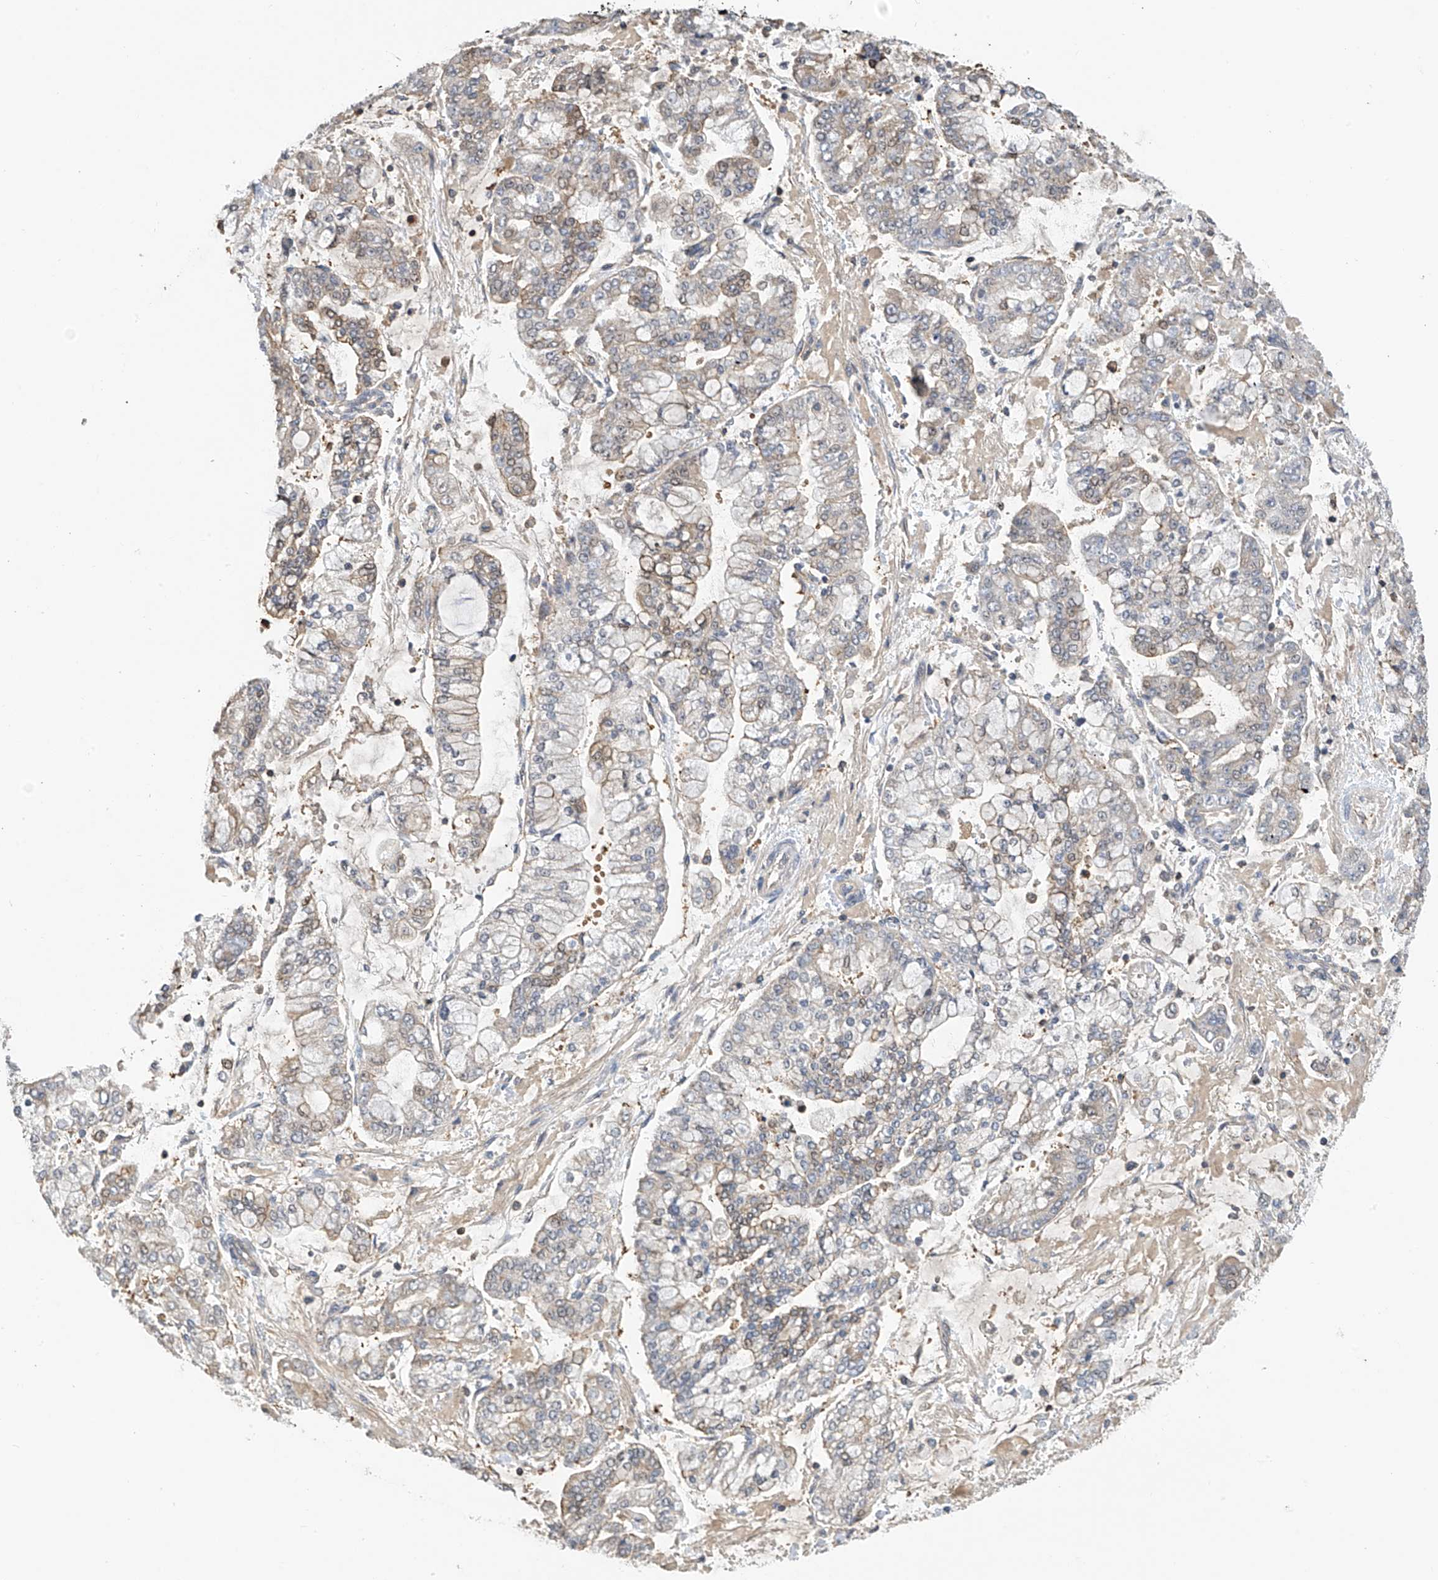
{"staining": {"intensity": "weak", "quantity": "<25%", "location": "nuclear"}, "tissue": "stomach cancer", "cell_type": "Tumor cells", "image_type": "cancer", "snomed": [{"axis": "morphology", "description": "Normal tissue, NOS"}, {"axis": "morphology", "description": "Adenocarcinoma, NOS"}, {"axis": "topography", "description": "Stomach, upper"}, {"axis": "topography", "description": "Stomach"}], "caption": "IHC photomicrograph of neoplastic tissue: human stomach adenocarcinoma stained with DAB (3,3'-diaminobenzidine) displays no significant protein staining in tumor cells.", "gene": "PMM1", "patient": {"sex": "male", "age": 76}}